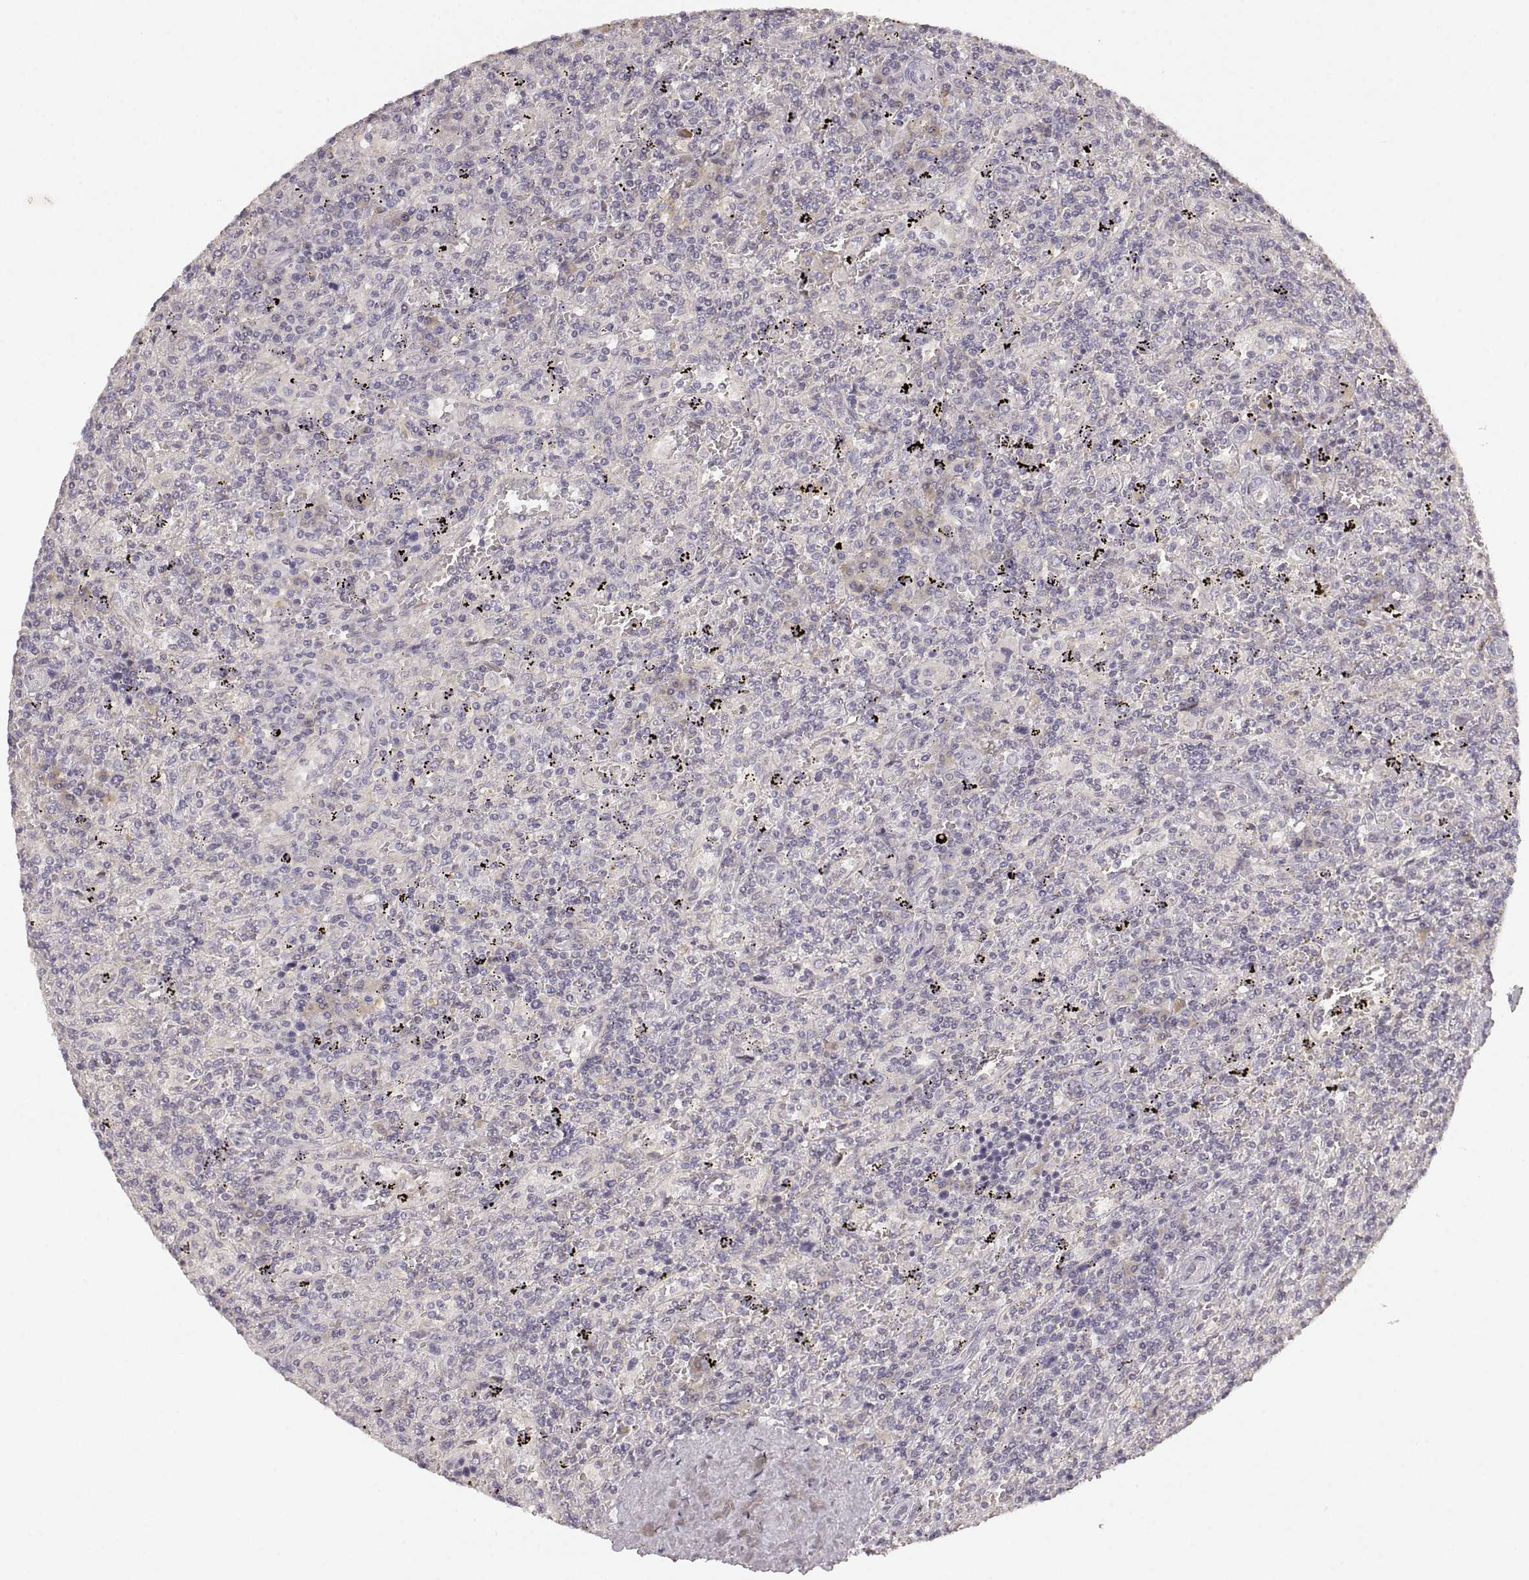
{"staining": {"intensity": "negative", "quantity": "none", "location": "none"}, "tissue": "lymphoma", "cell_type": "Tumor cells", "image_type": "cancer", "snomed": [{"axis": "morphology", "description": "Malignant lymphoma, non-Hodgkin's type, Low grade"}, {"axis": "topography", "description": "Spleen"}], "caption": "Histopathology image shows no significant protein staining in tumor cells of lymphoma.", "gene": "RUNDC3A", "patient": {"sex": "male", "age": 62}}